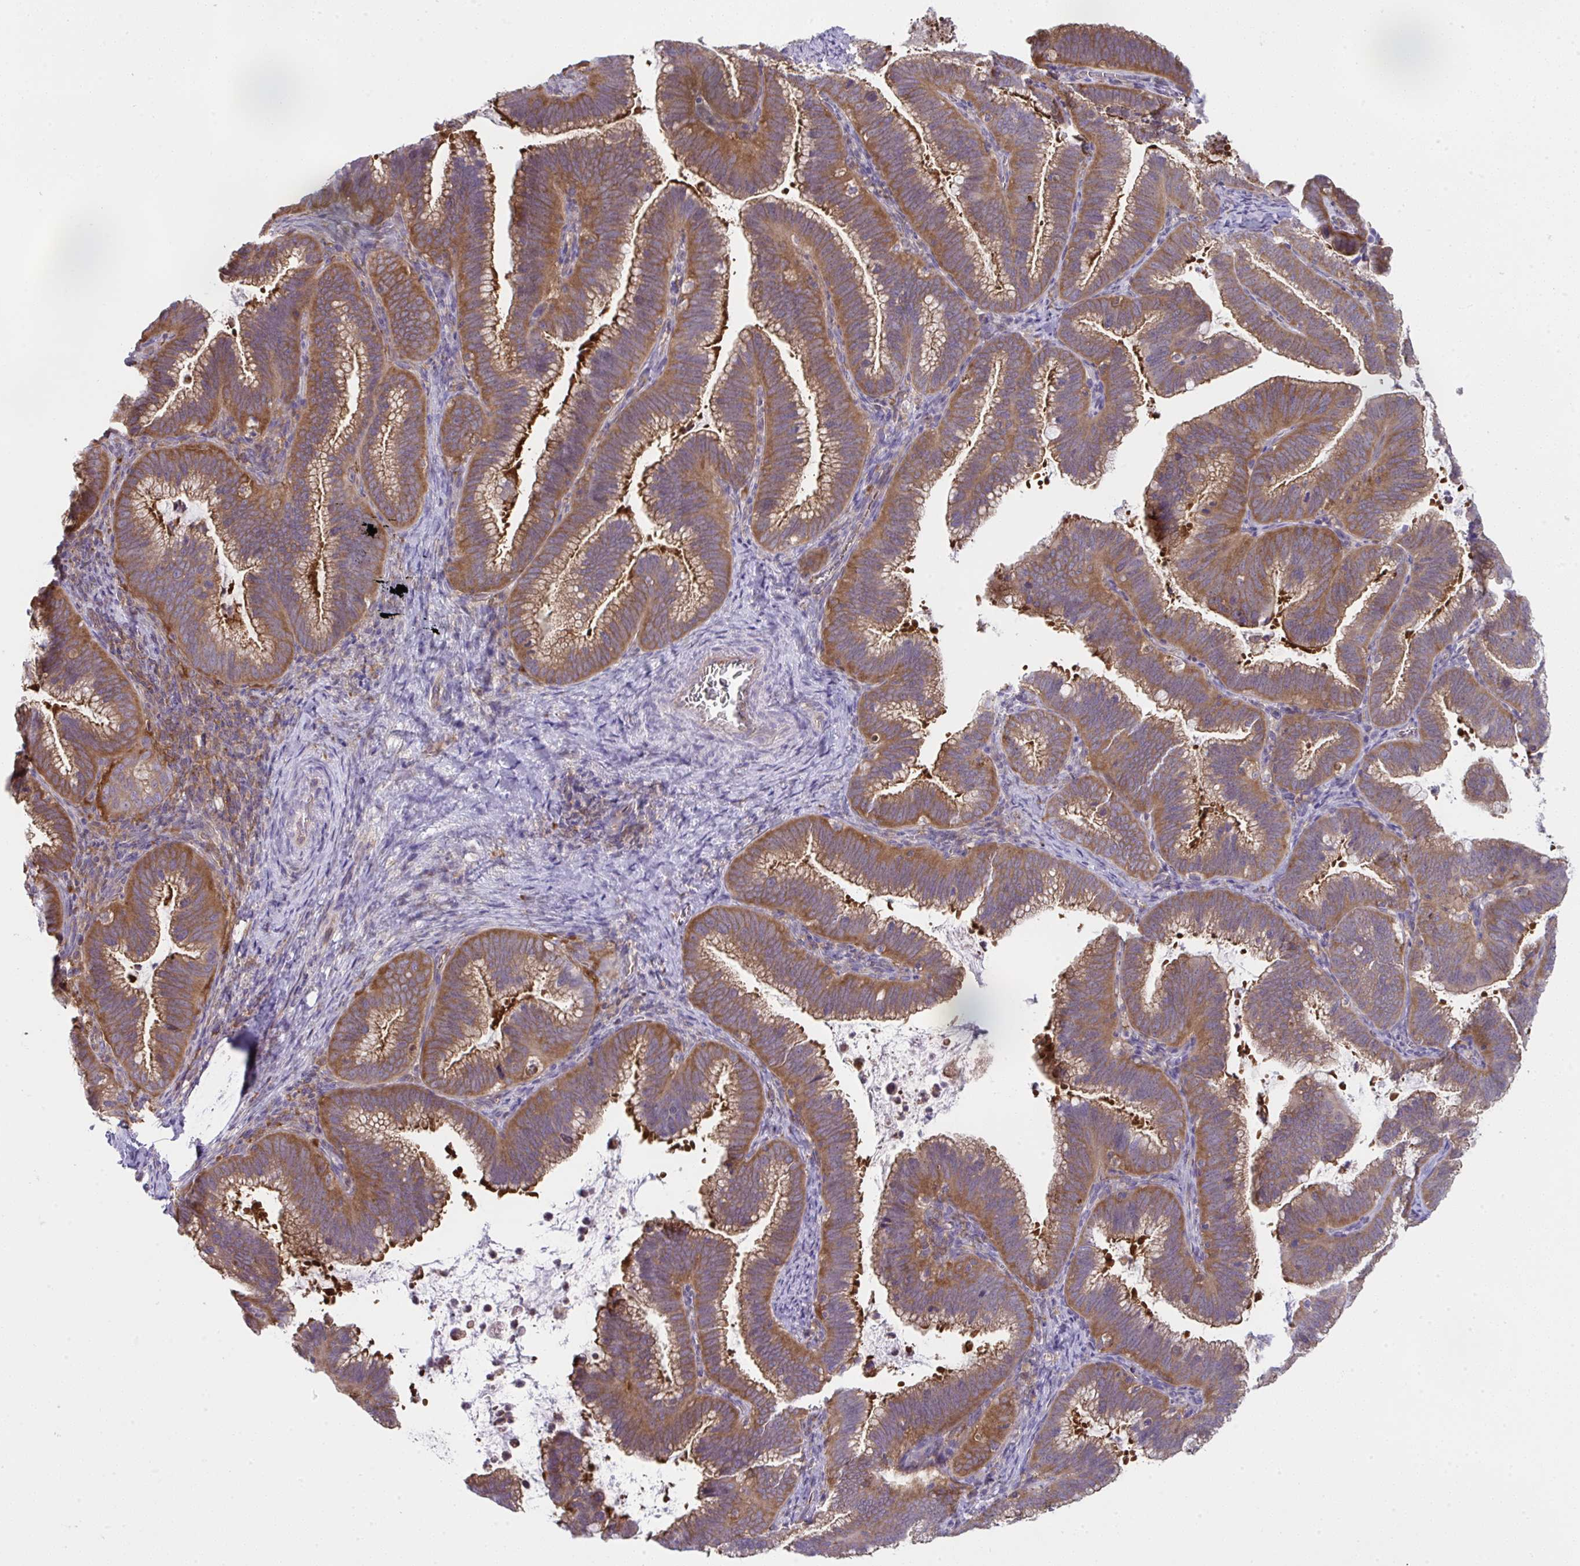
{"staining": {"intensity": "moderate", "quantity": ">75%", "location": "cytoplasmic/membranous"}, "tissue": "cervical cancer", "cell_type": "Tumor cells", "image_type": "cancer", "snomed": [{"axis": "morphology", "description": "Adenocarcinoma, NOS"}, {"axis": "topography", "description": "Cervix"}], "caption": "Moderate cytoplasmic/membranous expression is identified in approximately >75% of tumor cells in cervical cancer (adenocarcinoma).", "gene": "ALDH16A1", "patient": {"sex": "female", "age": 61}}